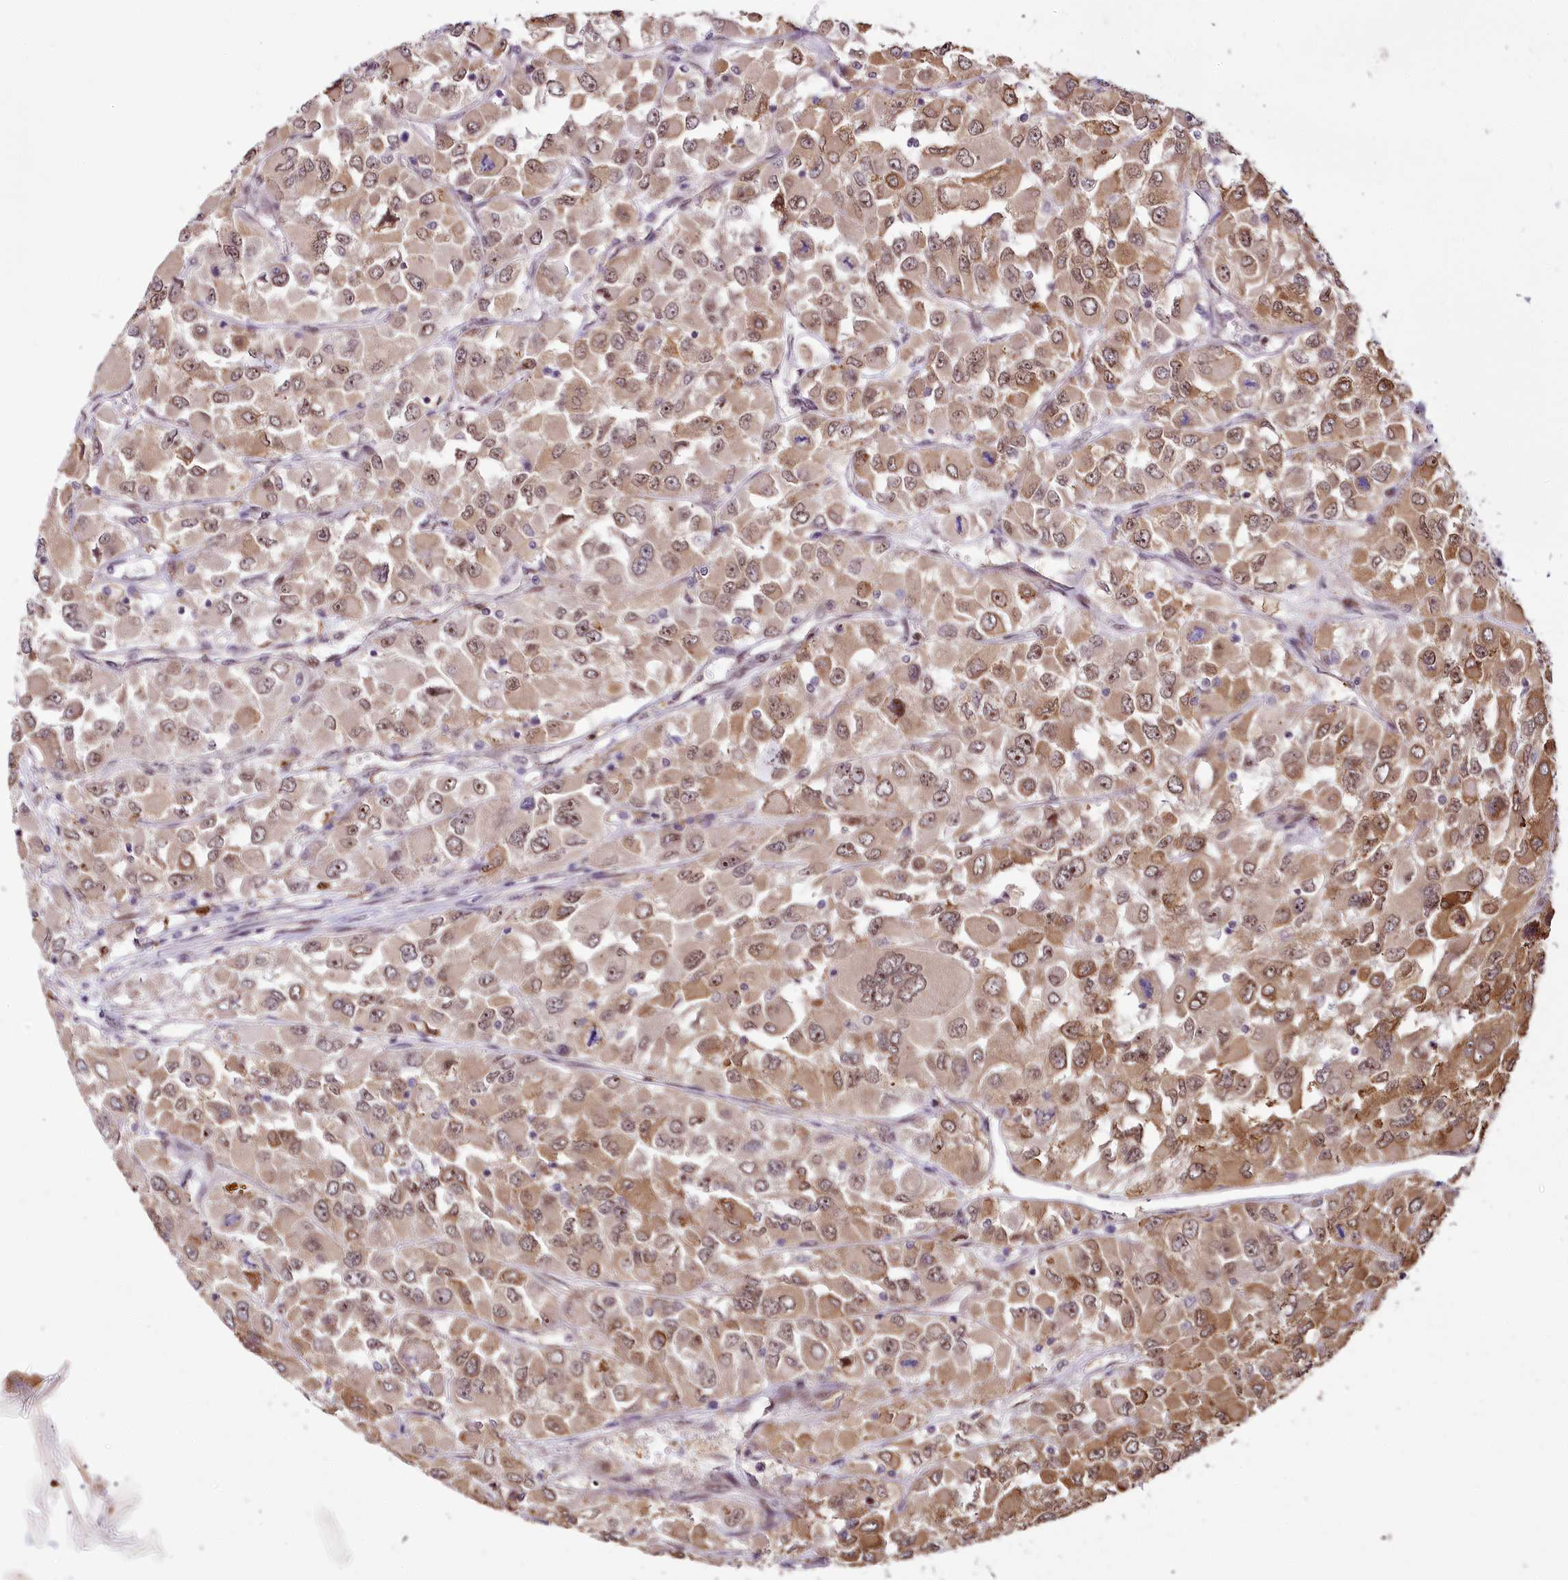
{"staining": {"intensity": "weak", "quantity": ">75%", "location": "cytoplasmic/membranous,nuclear"}, "tissue": "renal cancer", "cell_type": "Tumor cells", "image_type": "cancer", "snomed": [{"axis": "morphology", "description": "Adenocarcinoma, NOS"}, {"axis": "topography", "description": "Kidney"}], "caption": "A brown stain labels weak cytoplasmic/membranous and nuclear staining of a protein in renal cancer tumor cells.", "gene": "ALKBH8", "patient": {"sex": "female", "age": 52}}